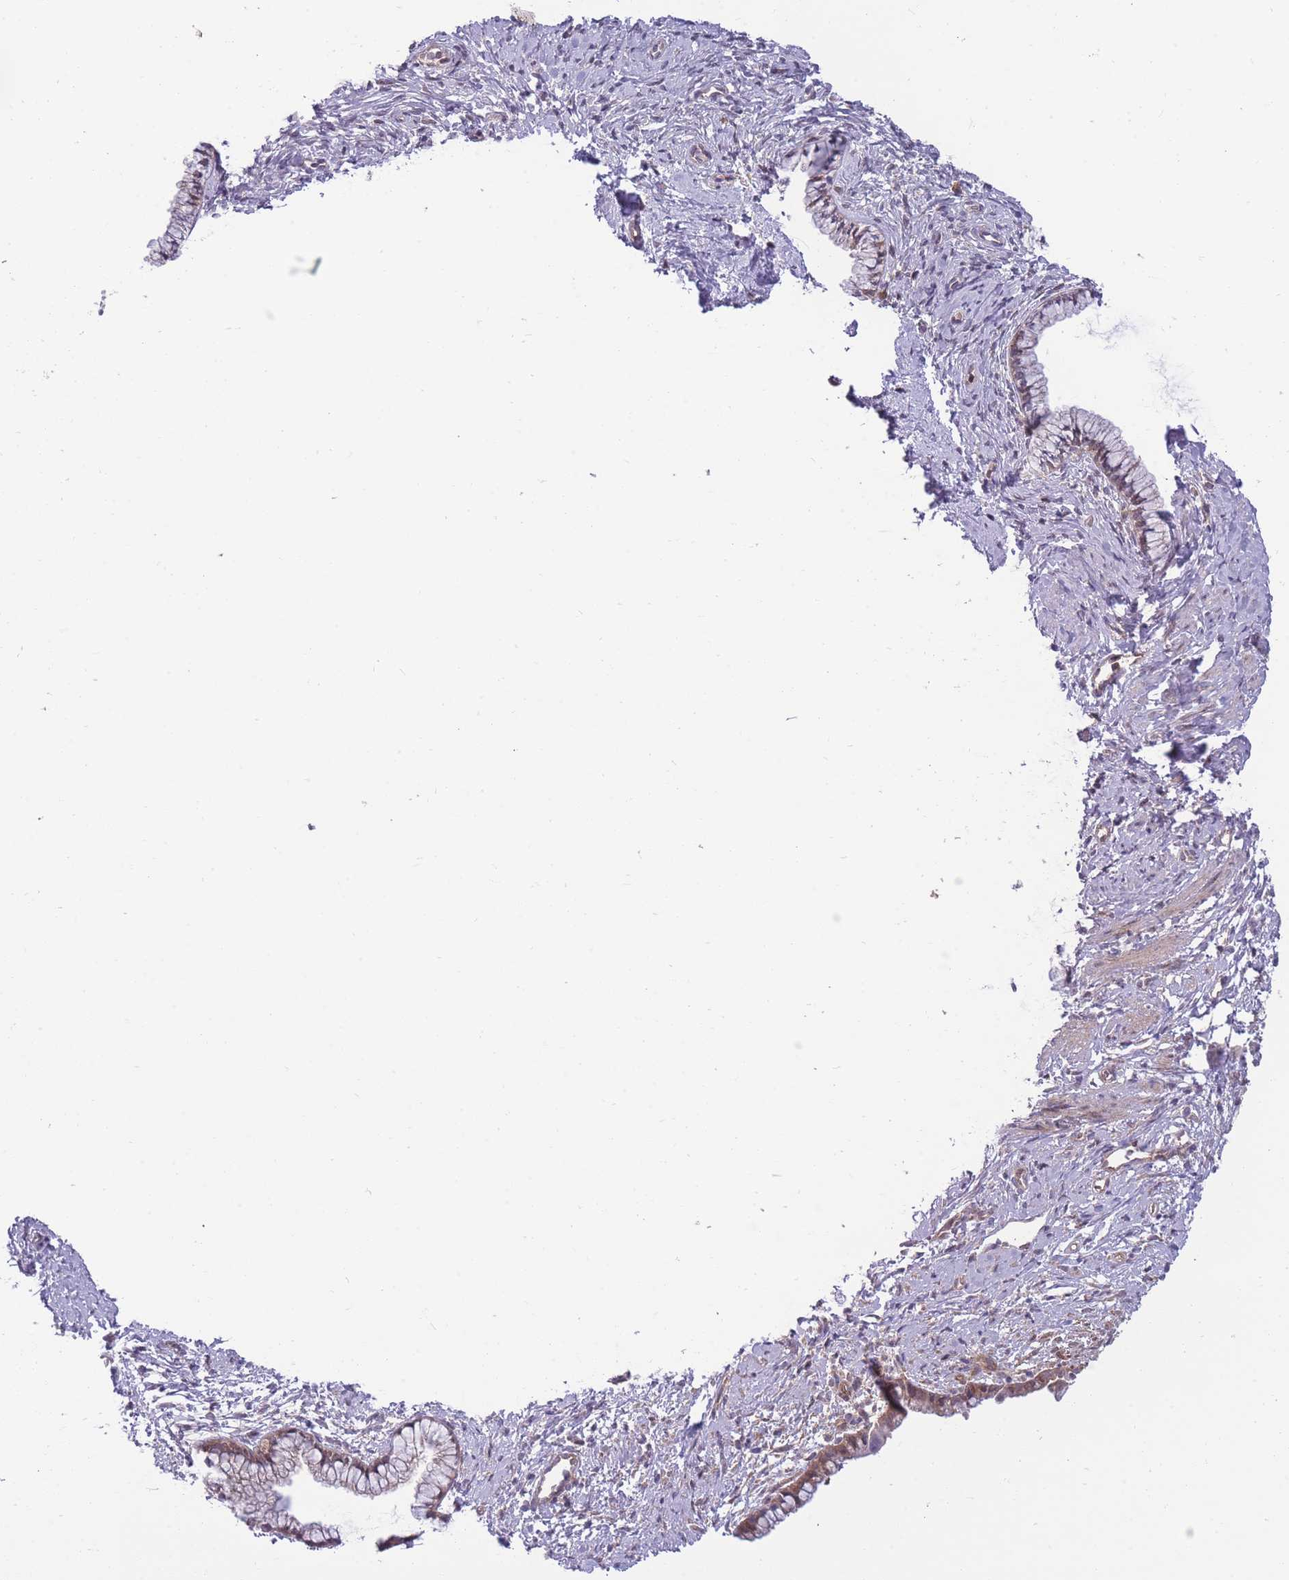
{"staining": {"intensity": "moderate", "quantity": ">75%", "location": "cytoplasmic/membranous"}, "tissue": "cervix", "cell_type": "Glandular cells", "image_type": "normal", "snomed": [{"axis": "morphology", "description": "Normal tissue, NOS"}, {"axis": "topography", "description": "Cervix"}], "caption": "Cervix stained with a protein marker displays moderate staining in glandular cells.", "gene": "RIC8A", "patient": {"sex": "female", "age": 57}}